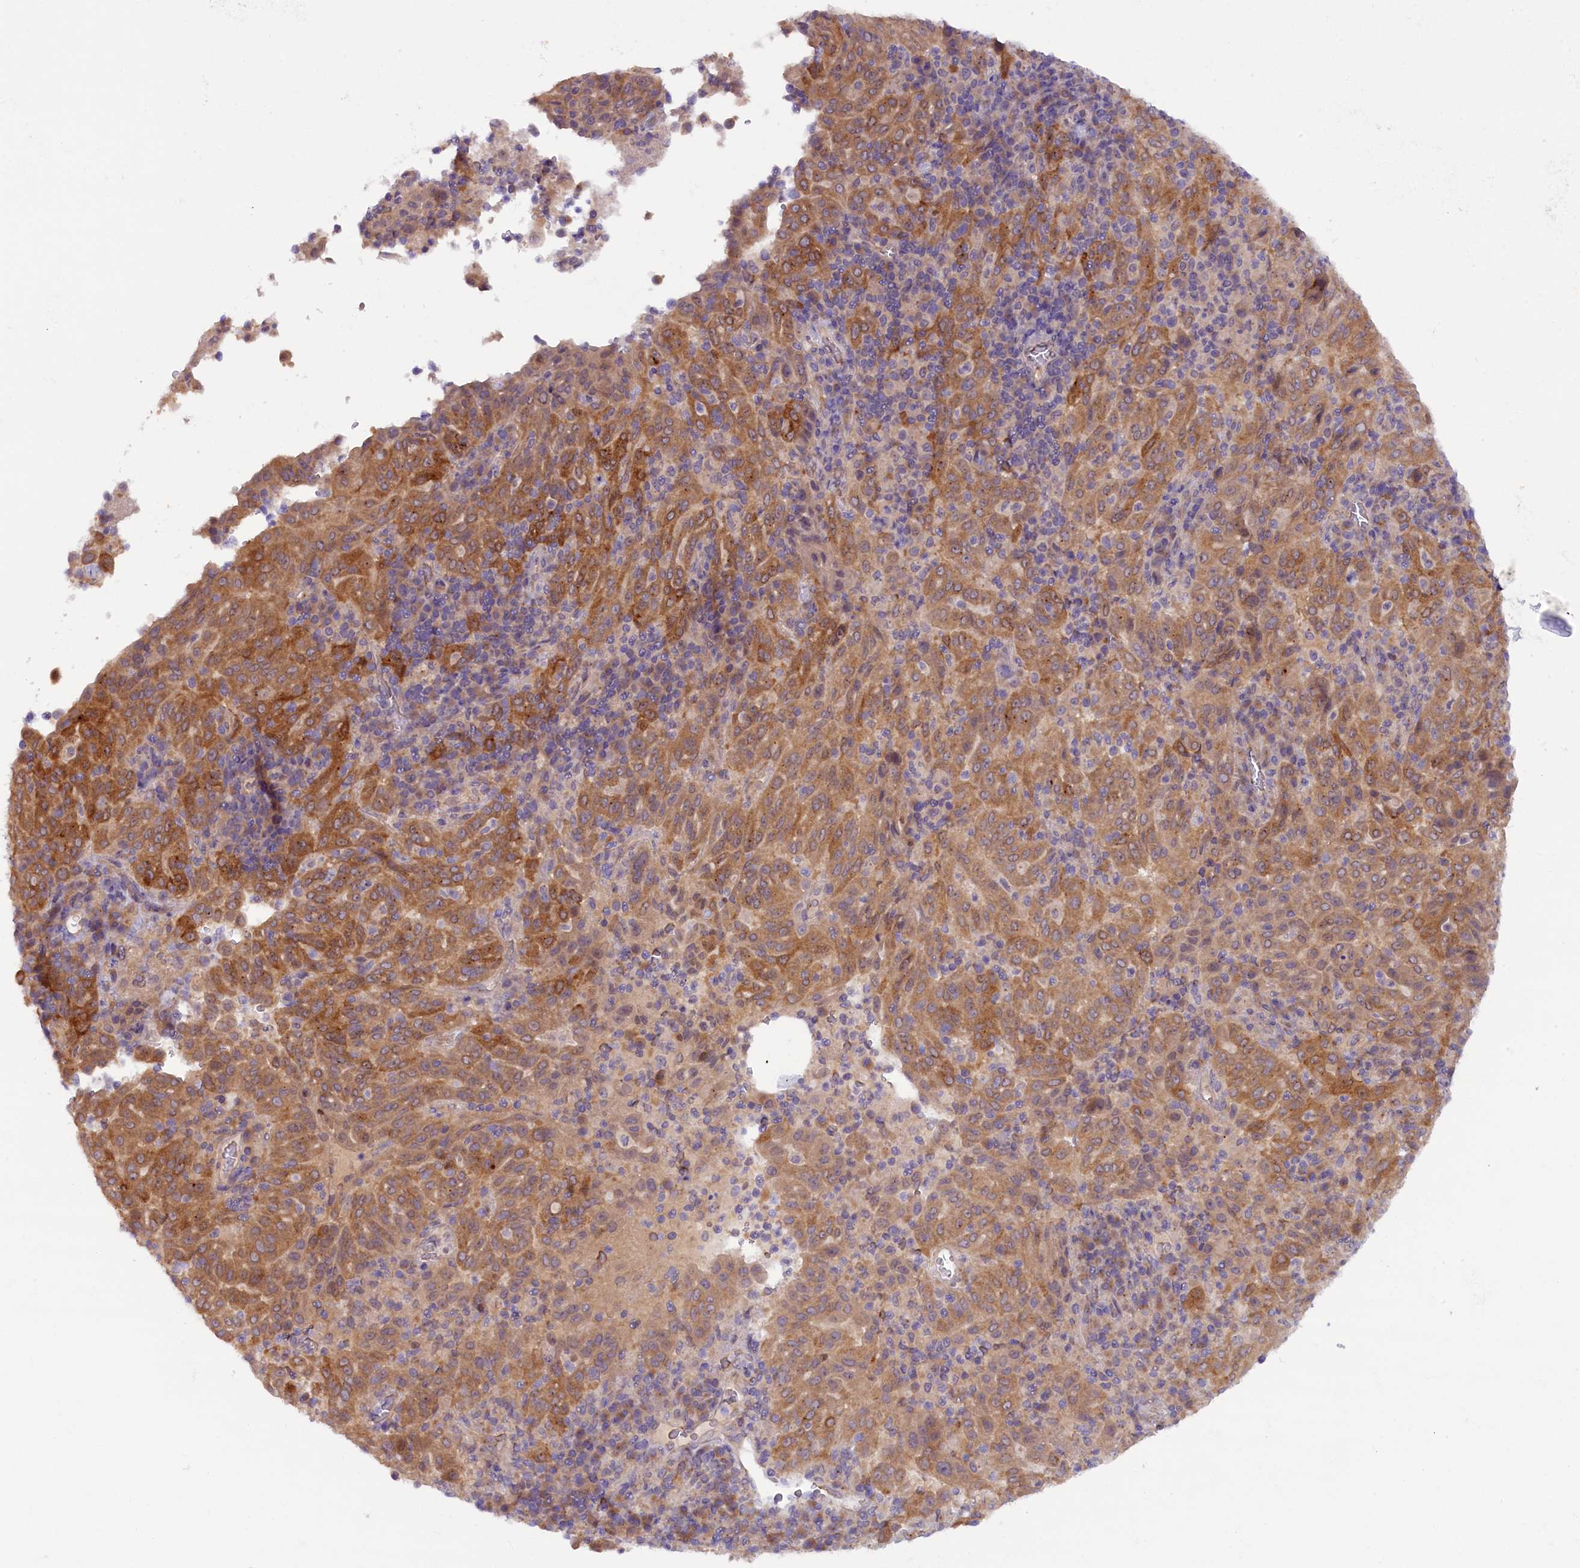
{"staining": {"intensity": "moderate", "quantity": ">75%", "location": "cytoplasmic/membranous"}, "tissue": "pancreatic cancer", "cell_type": "Tumor cells", "image_type": "cancer", "snomed": [{"axis": "morphology", "description": "Adenocarcinoma, NOS"}, {"axis": "topography", "description": "Pancreas"}], "caption": "The image demonstrates a brown stain indicating the presence of a protein in the cytoplasmic/membranous of tumor cells in pancreatic cancer (adenocarcinoma).", "gene": "CCDC9B", "patient": {"sex": "male", "age": 63}}